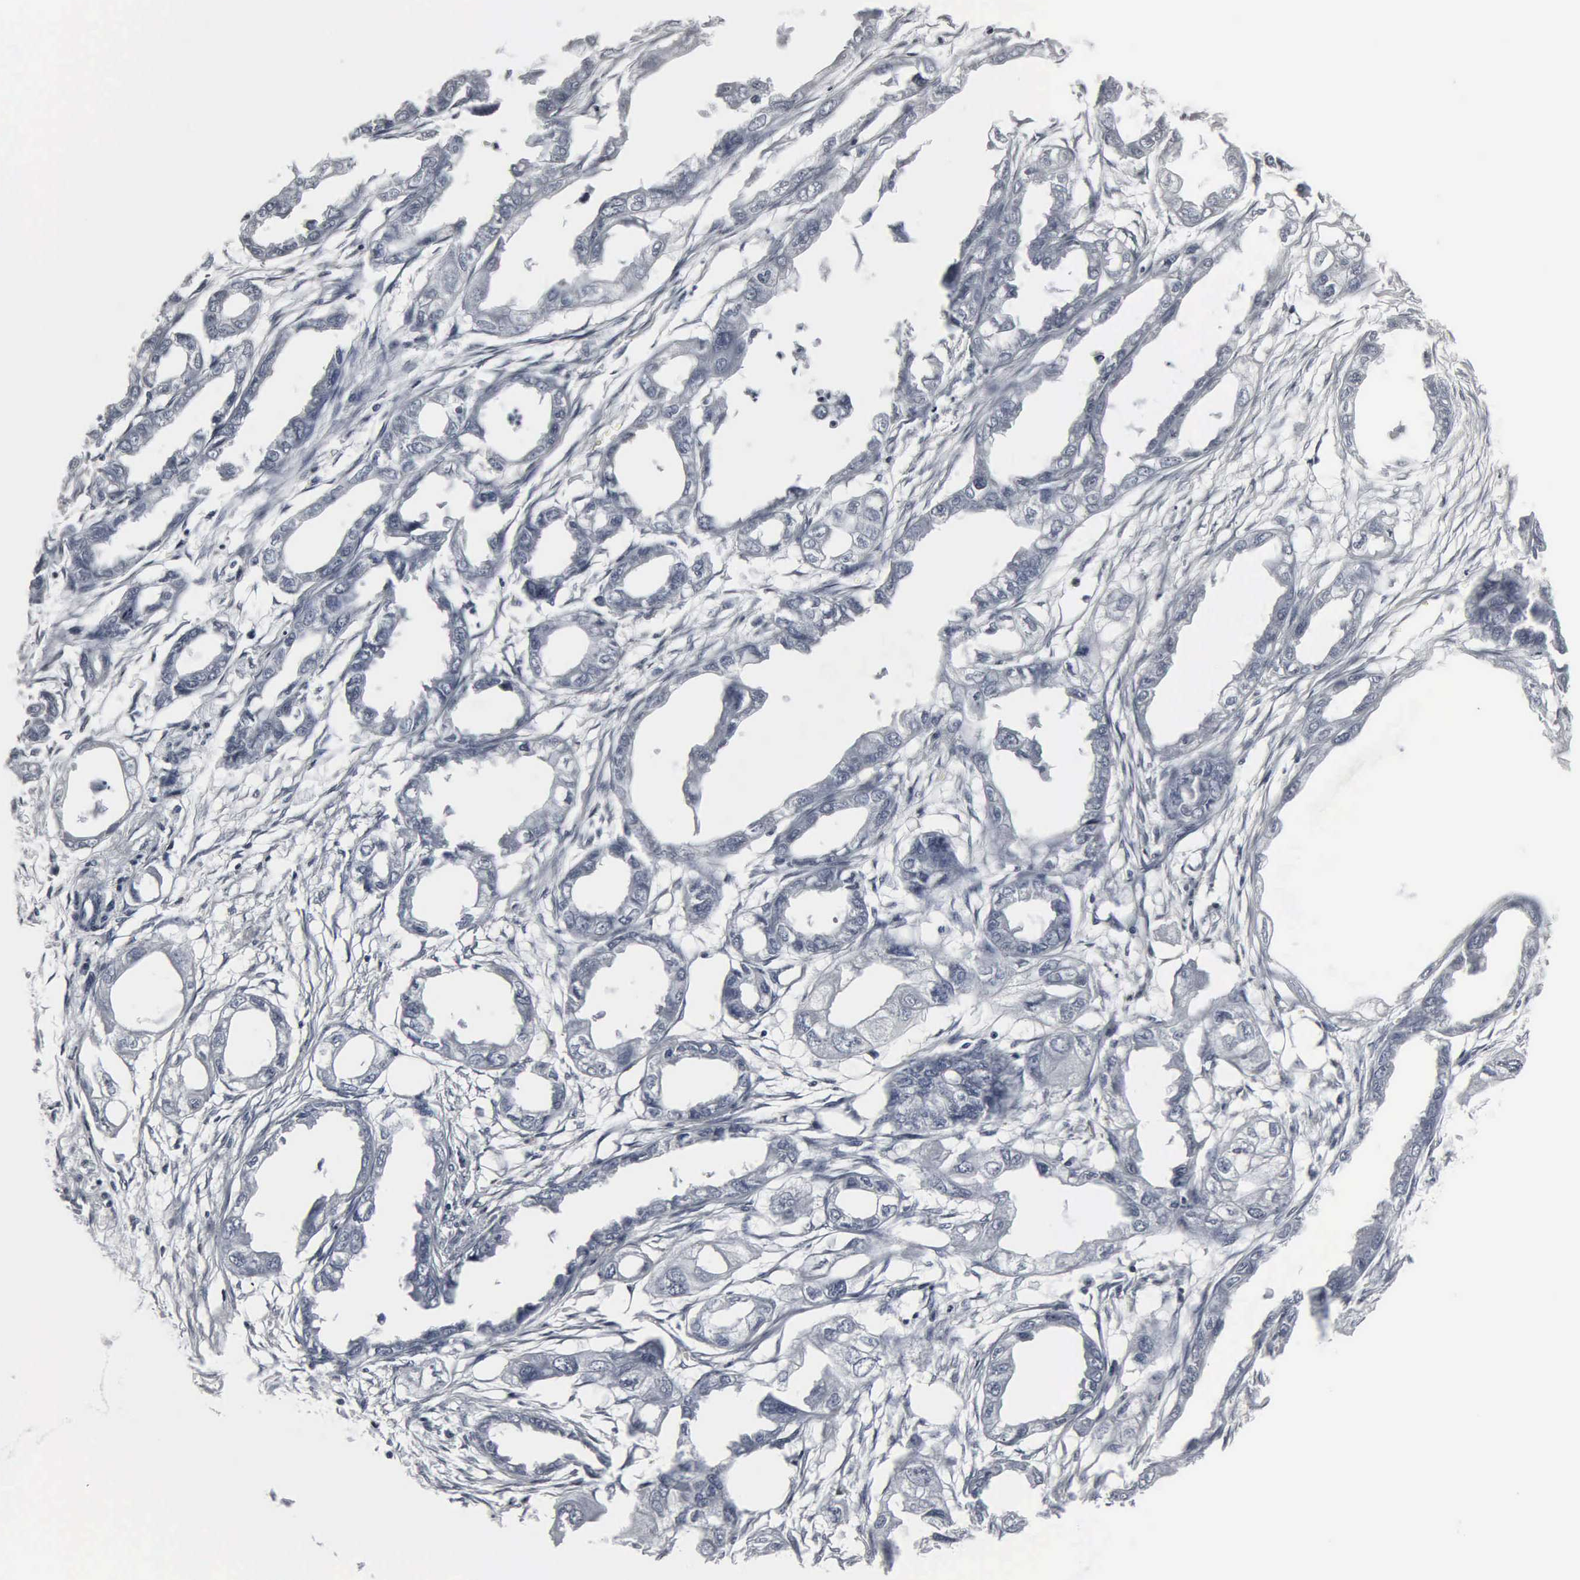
{"staining": {"intensity": "negative", "quantity": "none", "location": "none"}, "tissue": "endometrial cancer", "cell_type": "Tumor cells", "image_type": "cancer", "snomed": [{"axis": "morphology", "description": "Adenocarcinoma, NOS"}, {"axis": "topography", "description": "Endometrium"}], "caption": "The image exhibits no staining of tumor cells in adenocarcinoma (endometrial).", "gene": "DGCR2", "patient": {"sex": "female", "age": 67}}